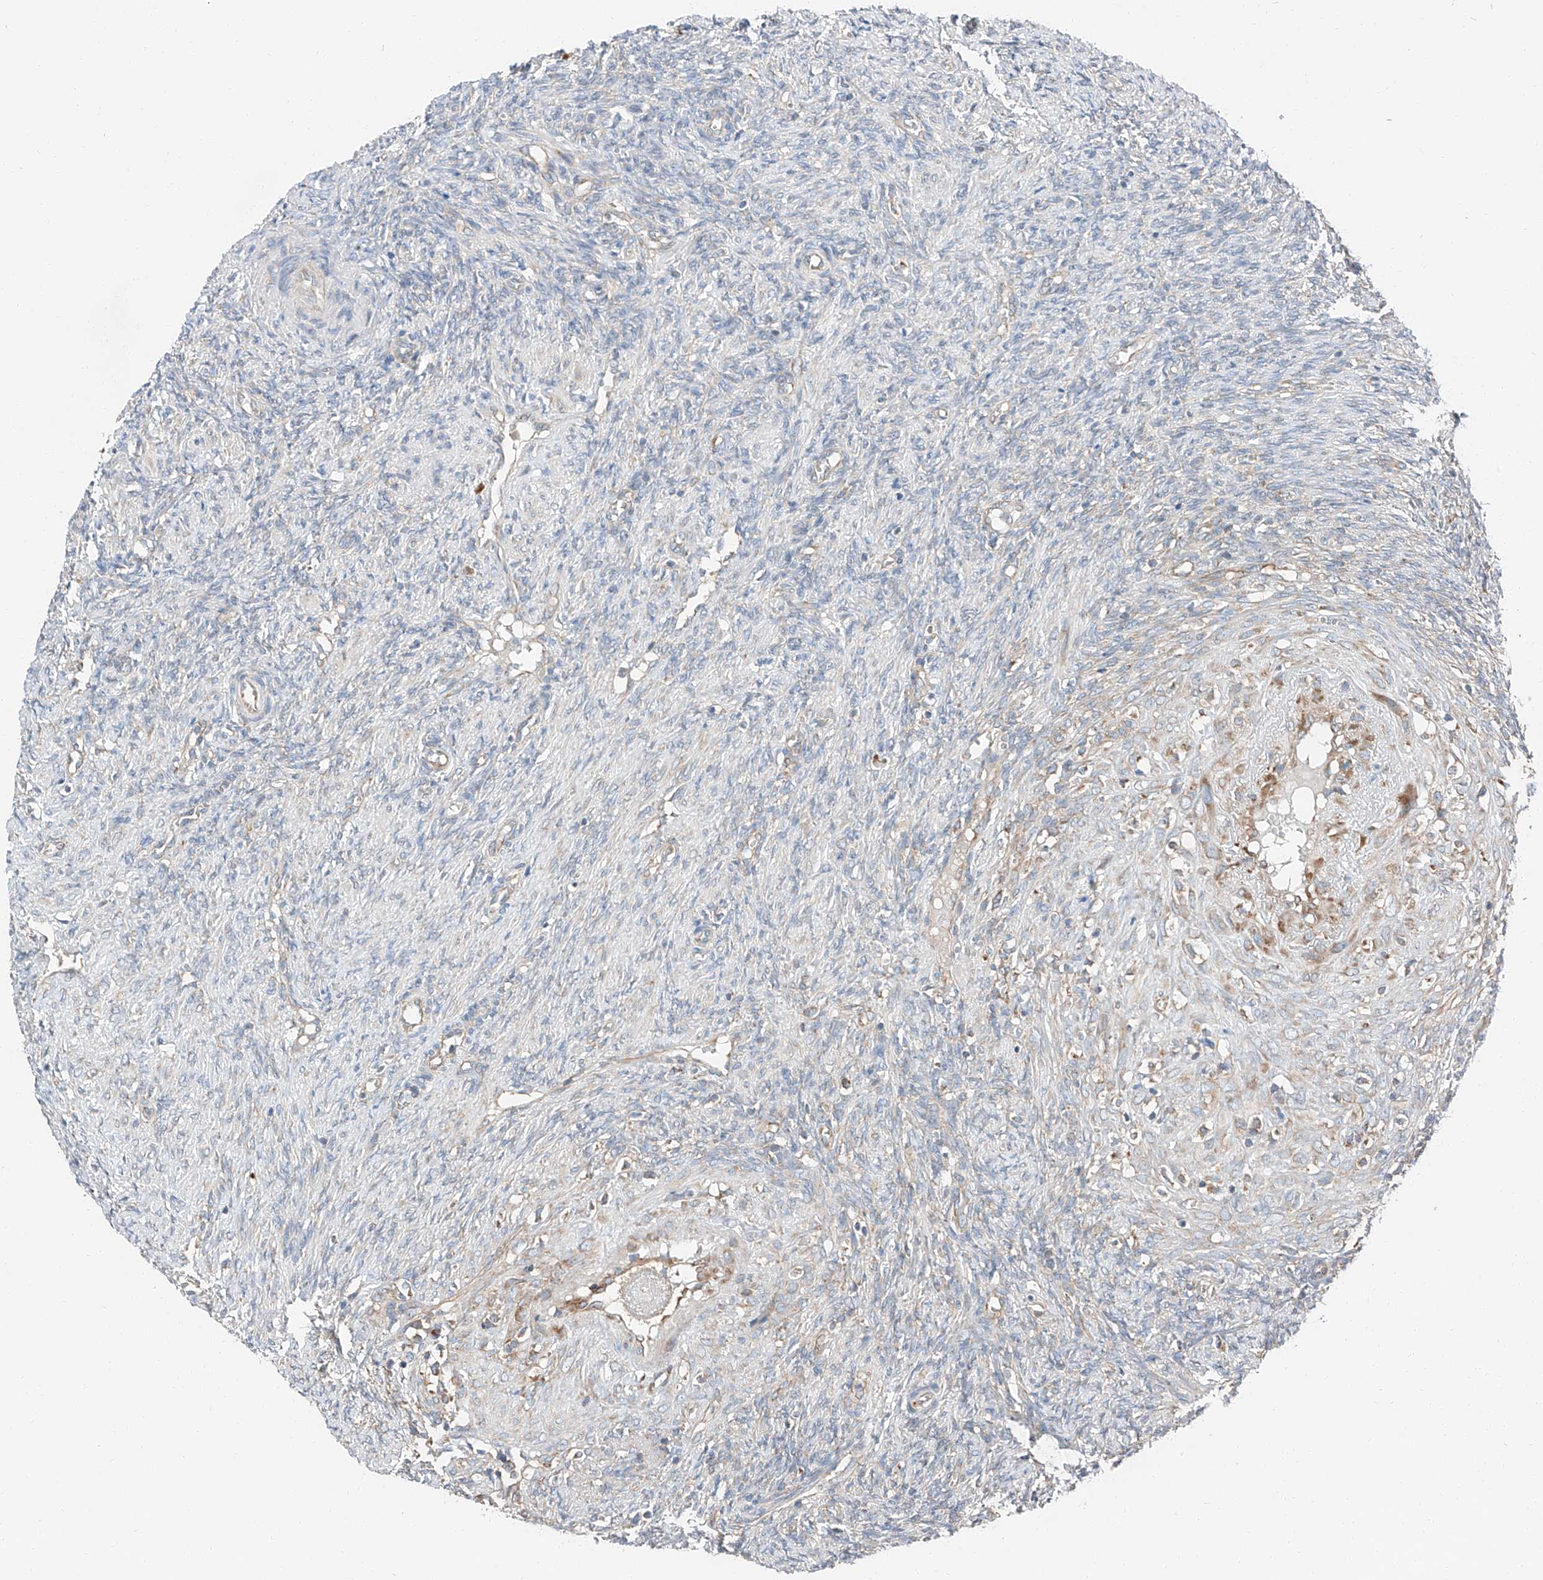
{"staining": {"intensity": "negative", "quantity": "none", "location": "none"}, "tissue": "ovary", "cell_type": "Ovarian stroma cells", "image_type": "normal", "snomed": [{"axis": "morphology", "description": "Normal tissue, NOS"}, {"axis": "topography", "description": "Ovary"}], "caption": "Immunohistochemistry (IHC) histopathology image of normal ovary stained for a protein (brown), which shows no expression in ovarian stroma cells. (DAB immunohistochemistry with hematoxylin counter stain).", "gene": "ZC3H15", "patient": {"sex": "female", "age": 41}}